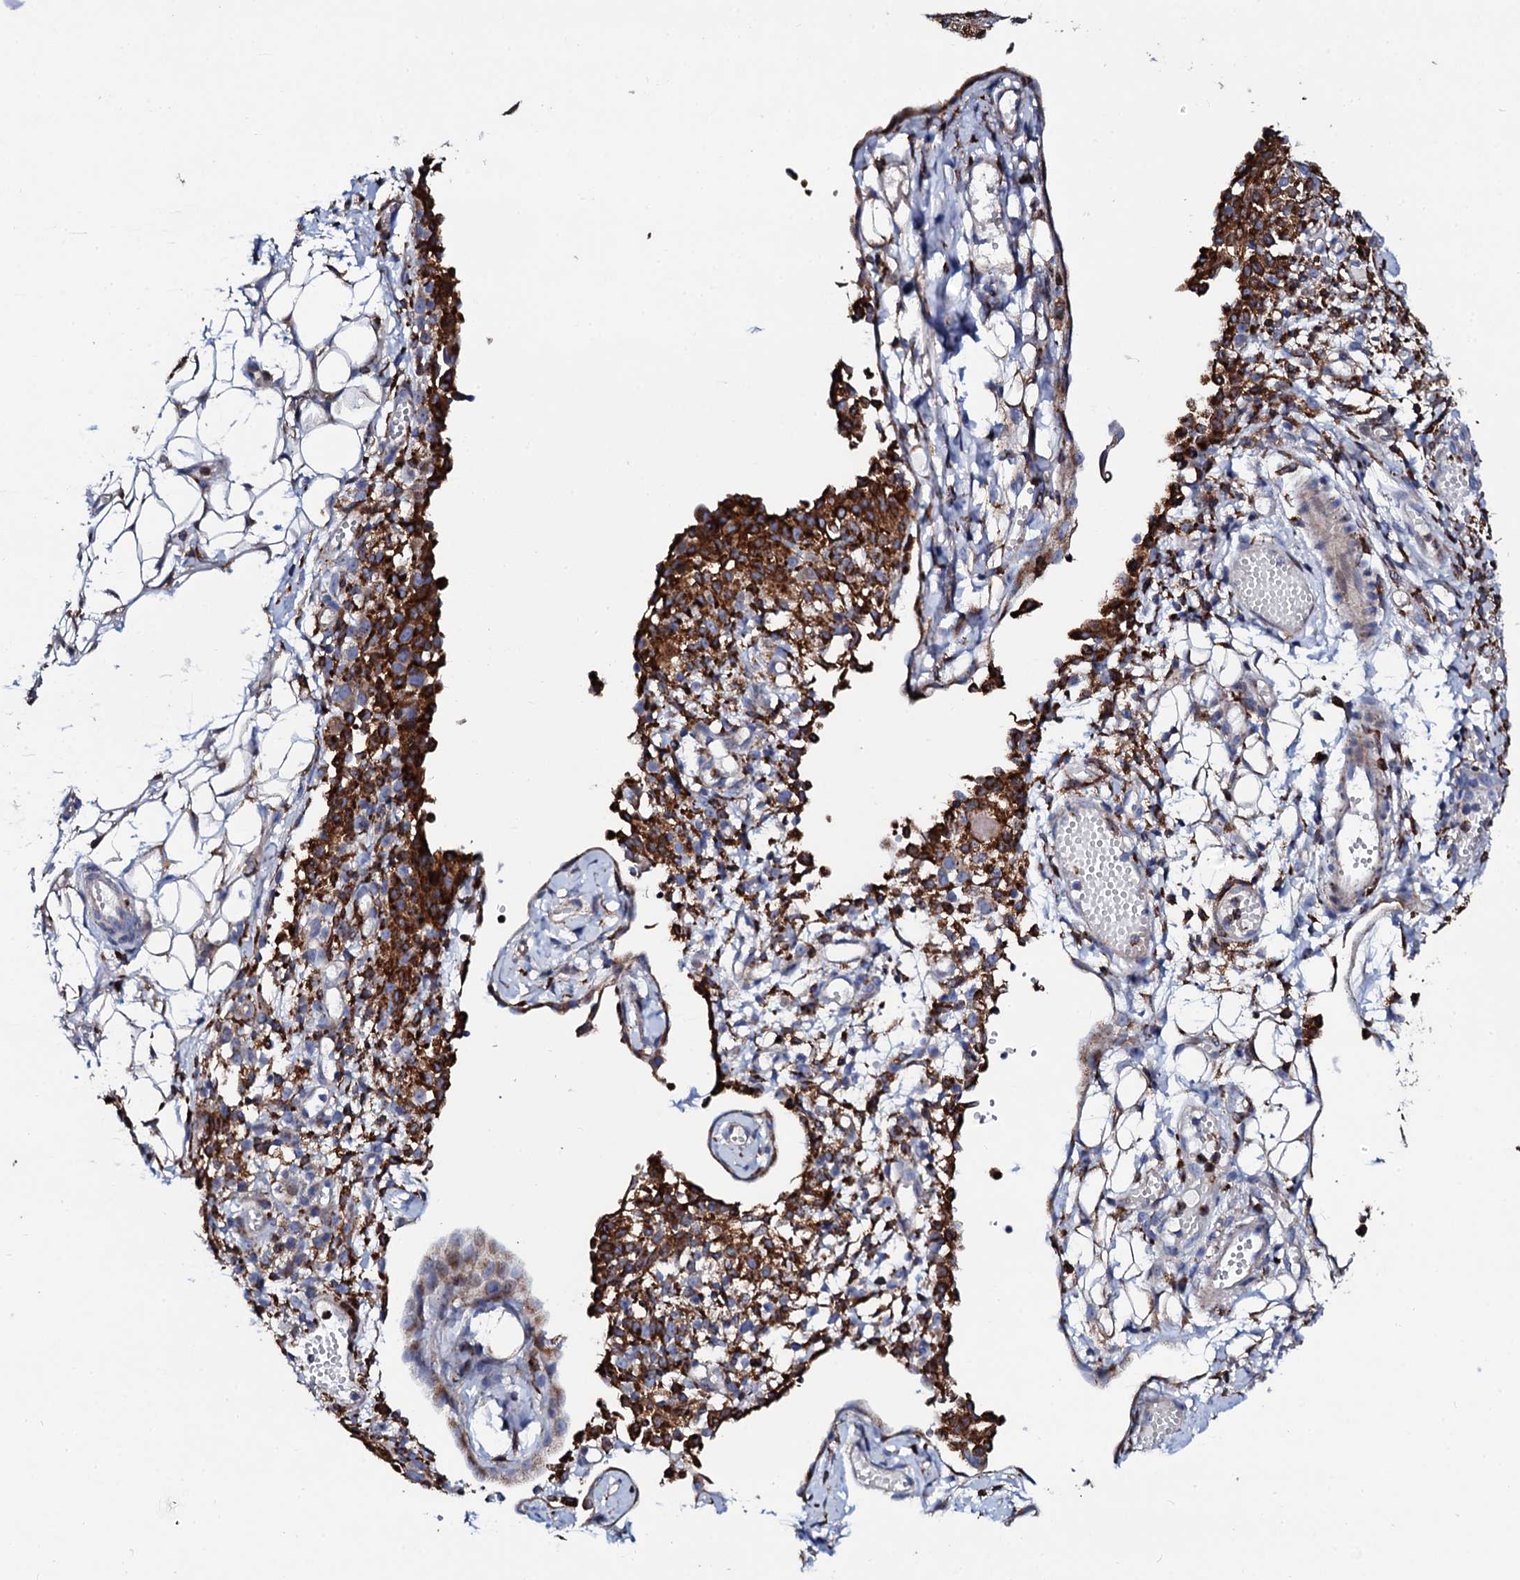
{"staining": {"intensity": "strong", "quantity": ">75%", "location": "cytoplasmic/membranous"}, "tissue": "ovarian cancer", "cell_type": "Tumor cells", "image_type": "cancer", "snomed": [{"axis": "morphology", "description": "Carcinoma, endometroid"}, {"axis": "topography", "description": "Ovary"}], "caption": "Immunohistochemistry (IHC) of ovarian cancer reveals high levels of strong cytoplasmic/membranous staining in about >75% of tumor cells. The protein of interest is stained brown, and the nuclei are stained in blue (DAB IHC with brightfield microscopy, high magnification).", "gene": "TCIRG1", "patient": {"sex": "female", "age": 42}}